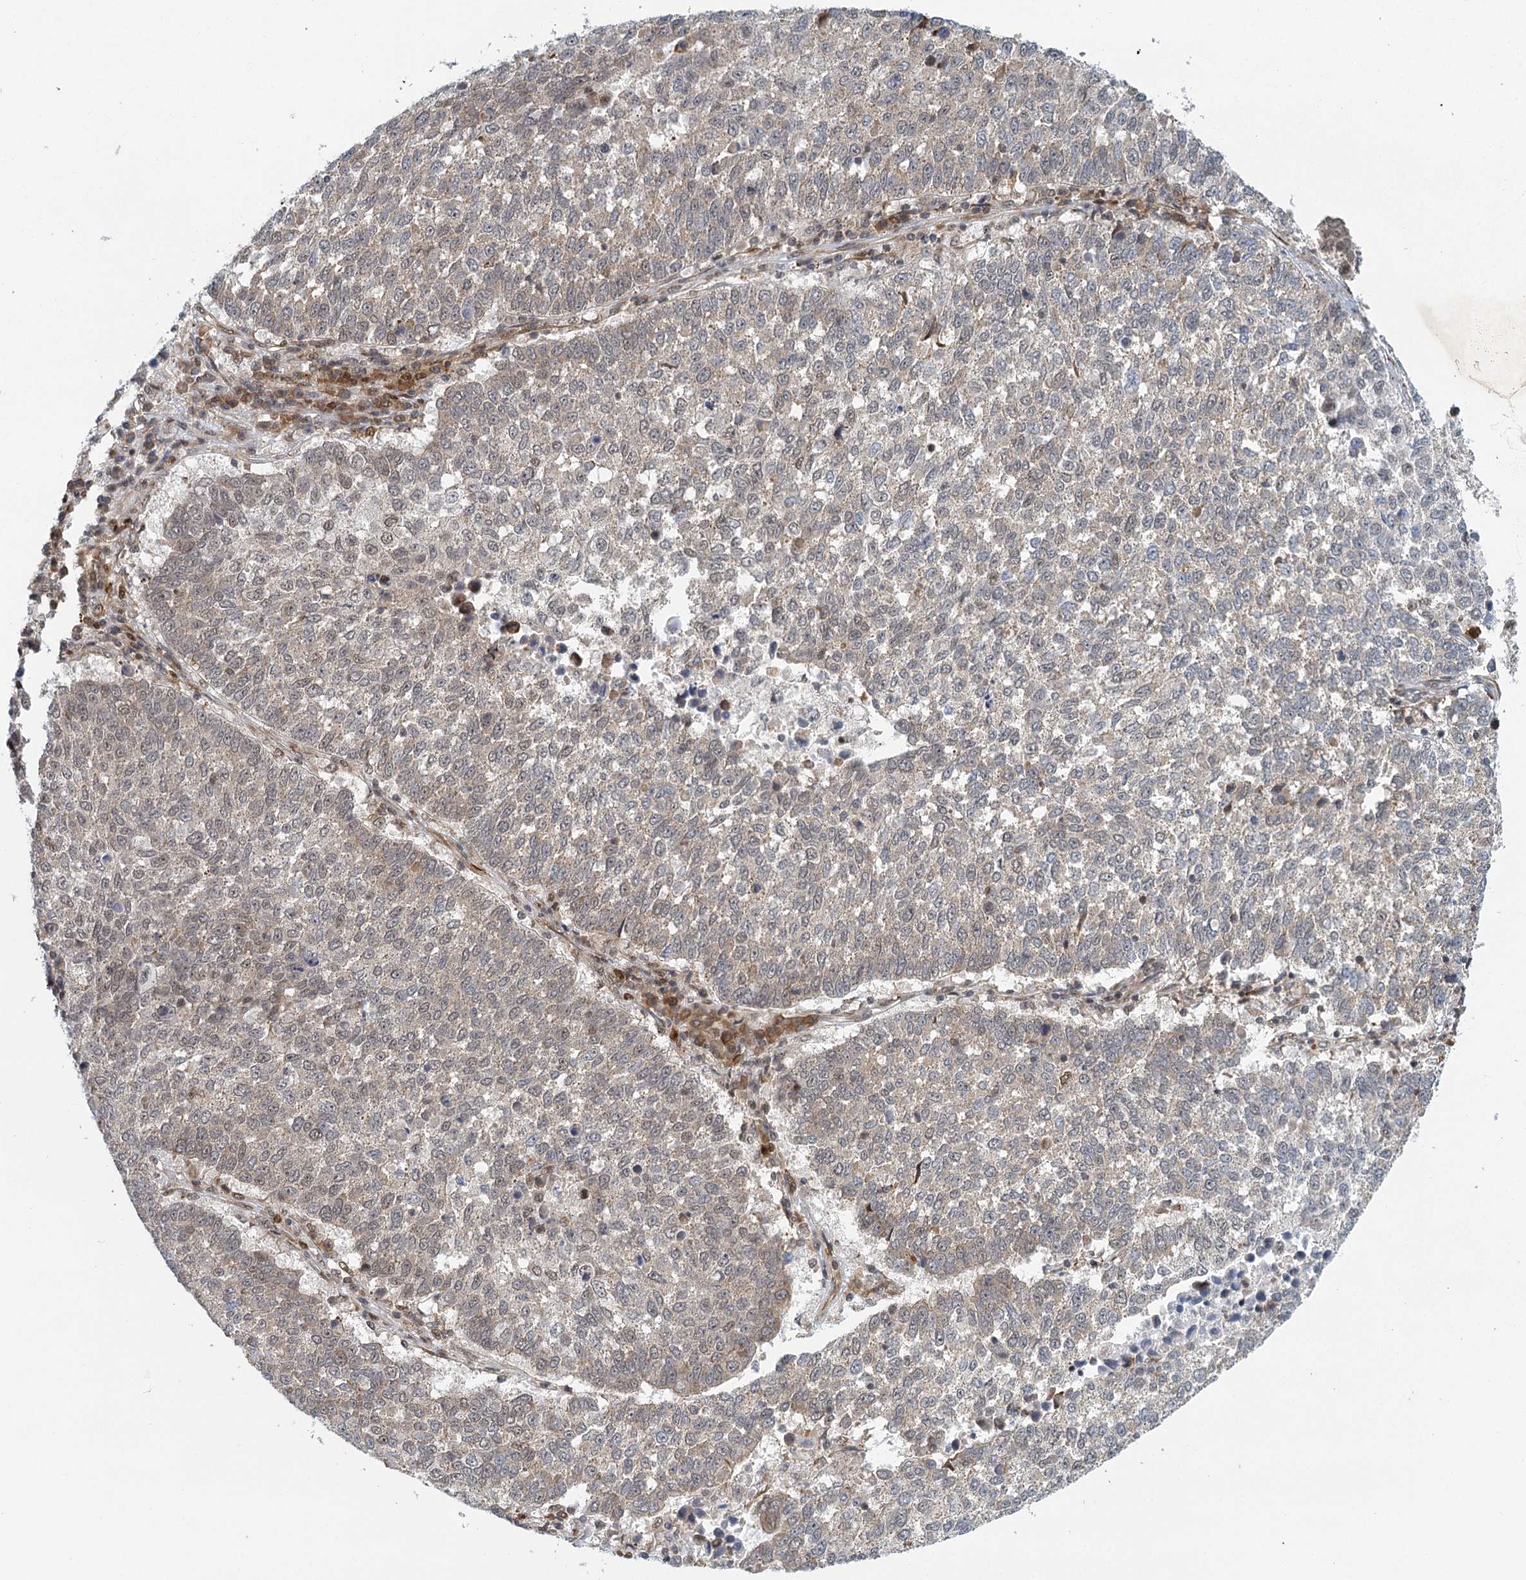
{"staining": {"intensity": "weak", "quantity": ">75%", "location": "cytoplasmic/membranous,nuclear"}, "tissue": "lung cancer", "cell_type": "Tumor cells", "image_type": "cancer", "snomed": [{"axis": "morphology", "description": "Squamous cell carcinoma, NOS"}, {"axis": "topography", "description": "Lung"}], "caption": "Protein staining by IHC demonstrates weak cytoplasmic/membranous and nuclear positivity in about >75% of tumor cells in lung squamous cell carcinoma.", "gene": "GPATCH11", "patient": {"sex": "male", "age": 73}}